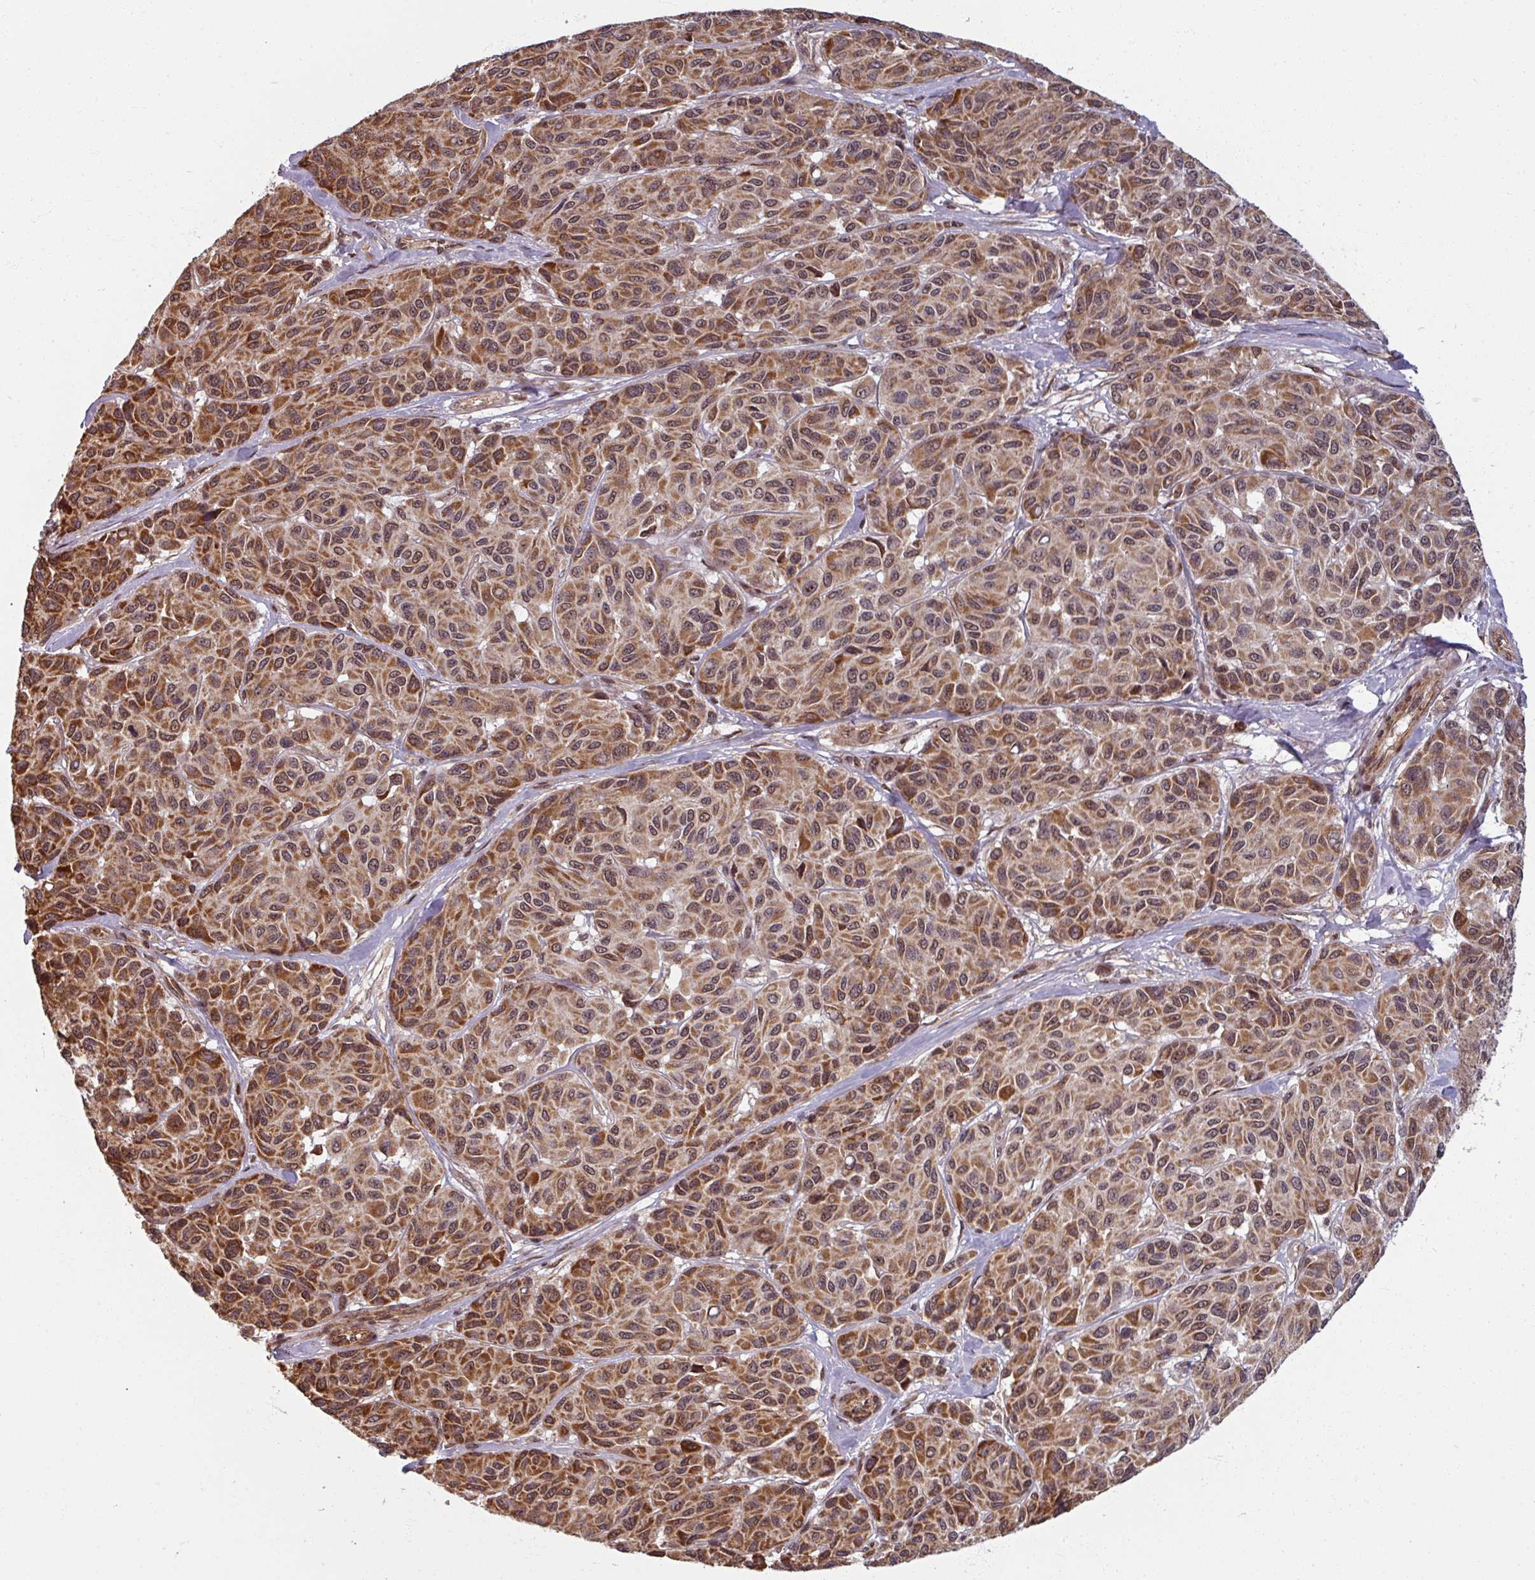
{"staining": {"intensity": "moderate", "quantity": ">75%", "location": "cytoplasmic/membranous,nuclear"}, "tissue": "melanoma", "cell_type": "Tumor cells", "image_type": "cancer", "snomed": [{"axis": "morphology", "description": "Malignant melanoma, NOS"}, {"axis": "topography", "description": "Skin"}], "caption": "This histopathology image exhibits melanoma stained with immunohistochemistry to label a protein in brown. The cytoplasmic/membranous and nuclear of tumor cells show moderate positivity for the protein. Nuclei are counter-stained blue.", "gene": "SWI5", "patient": {"sex": "female", "age": 66}}